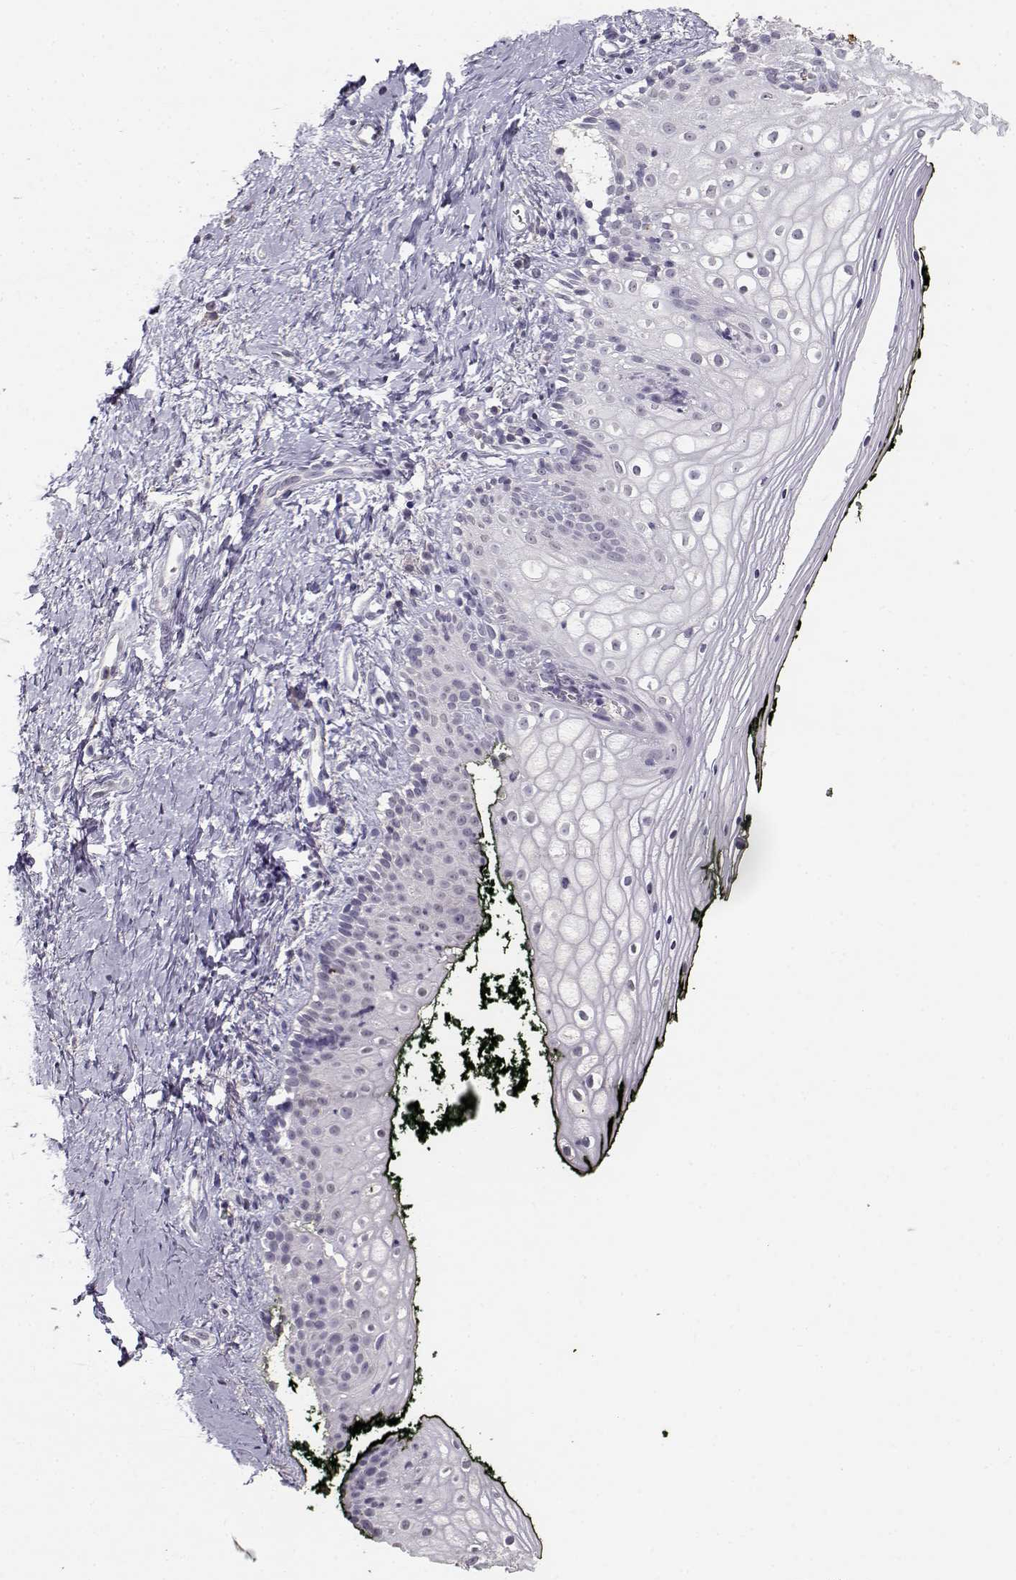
{"staining": {"intensity": "negative", "quantity": "none", "location": "none"}, "tissue": "vagina", "cell_type": "Squamous epithelial cells", "image_type": "normal", "snomed": [{"axis": "morphology", "description": "Normal tissue, NOS"}, {"axis": "topography", "description": "Vagina"}], "caption": "A high-resolution histopathology image shows immunohistochemistry (IHC) staining of normal vagina, which demonstrates no significant staining in squamous epithelial cells. (Brightfield microscopy of DAB immunohistochemistry at high magnification).", "gene": "UROC1", "patient": {"sex": "female", "age": 47}}